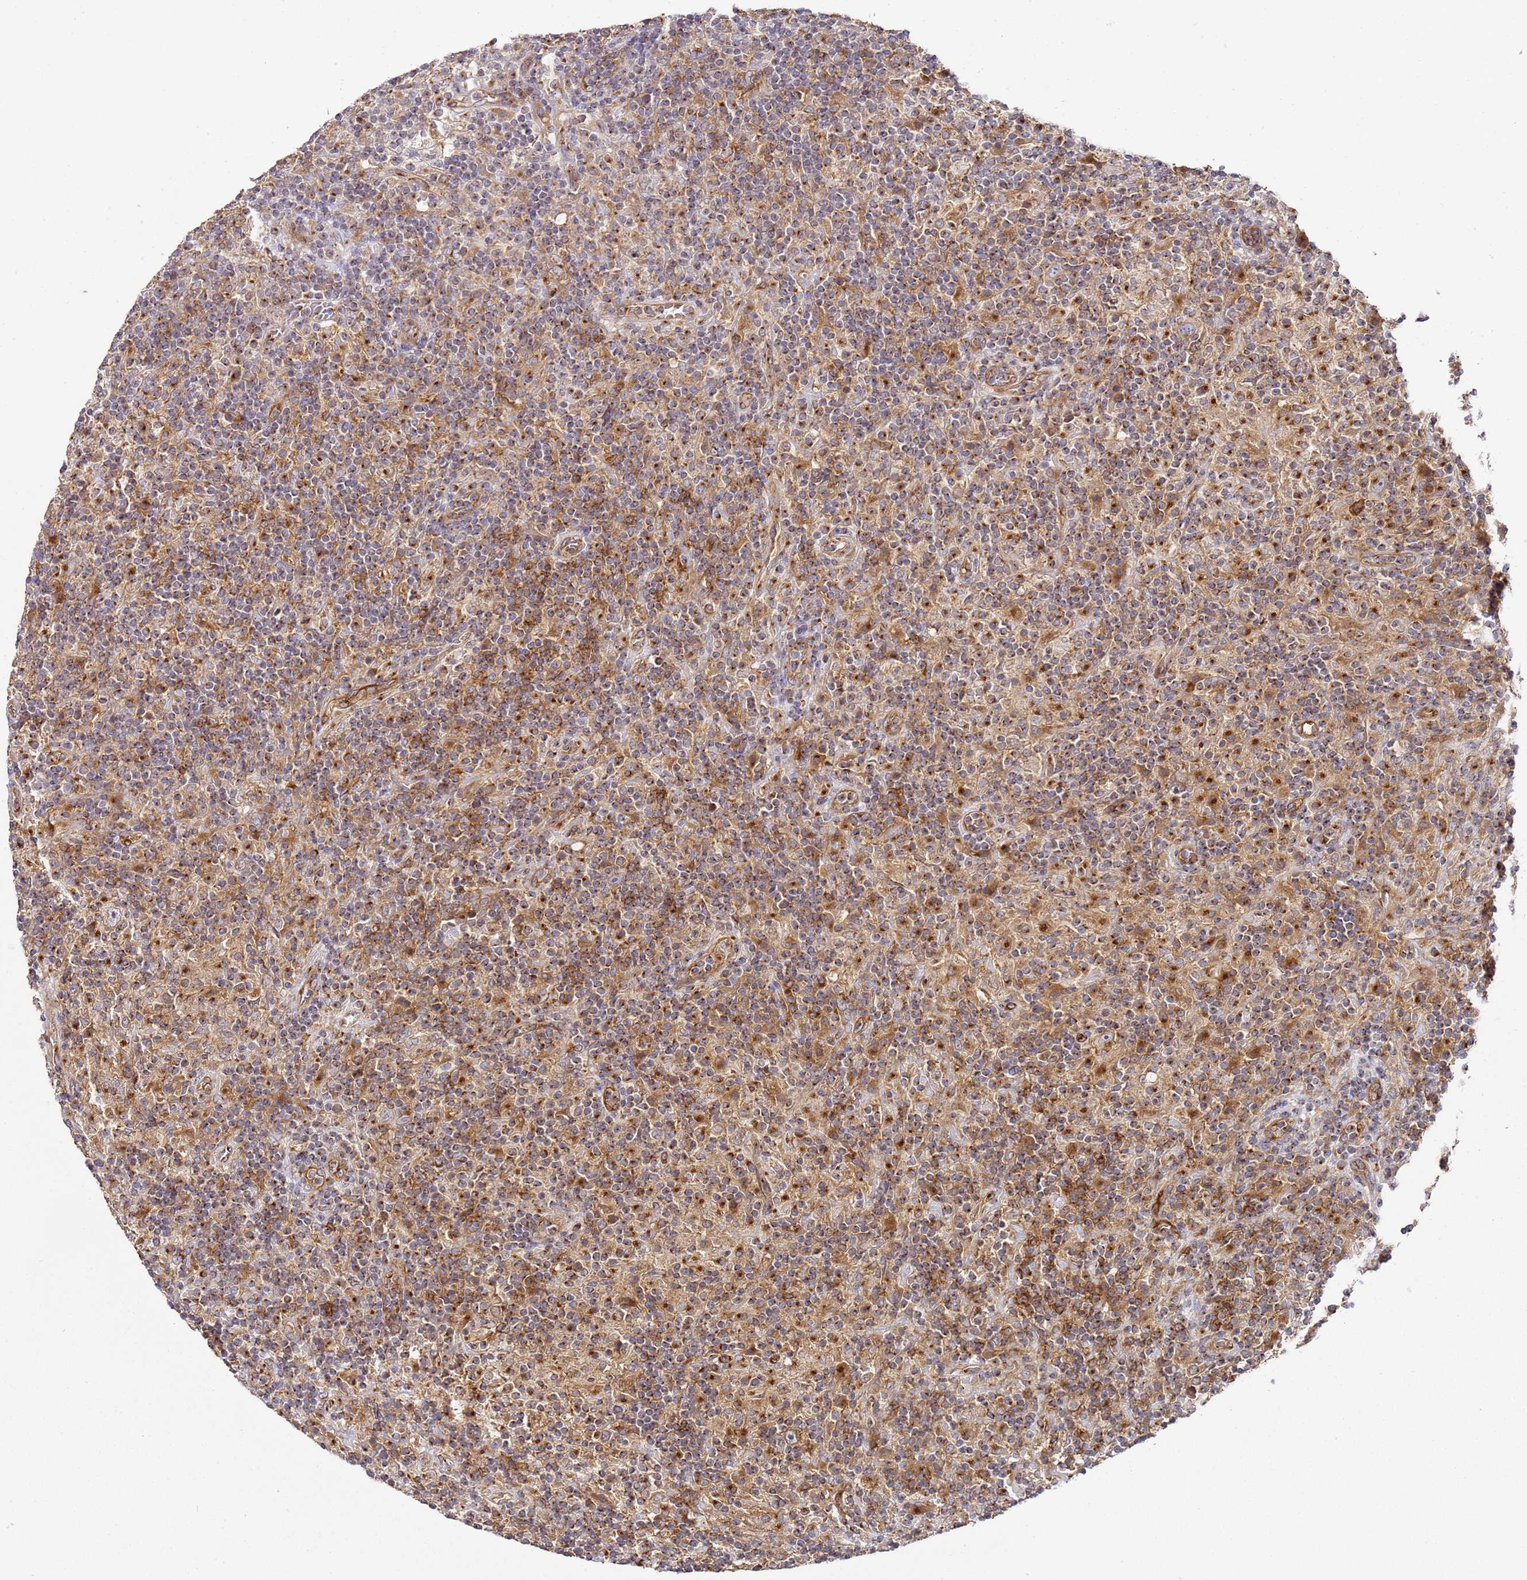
{"staining": {"intensity": "strong", "quantity": "25%-75%", "location": "cytoplasmic/membranous"}, "tissue": "lymphoma", "cell_type": "Tumor cells", "image_type": "cancer", "snomed": [{"axis": "morphology", "description": "Hodgkin's disease, NOS"}, {"axis": "topography", "description": "Lymph node"}], "caption": "Tumor cells display high levels of strong cytoplasmic/membranous staining in about 25%-75% of cells in Hodgkin's disease.", "gene": "MRPL49", "patient": {"sex": "male", "age": 70}}